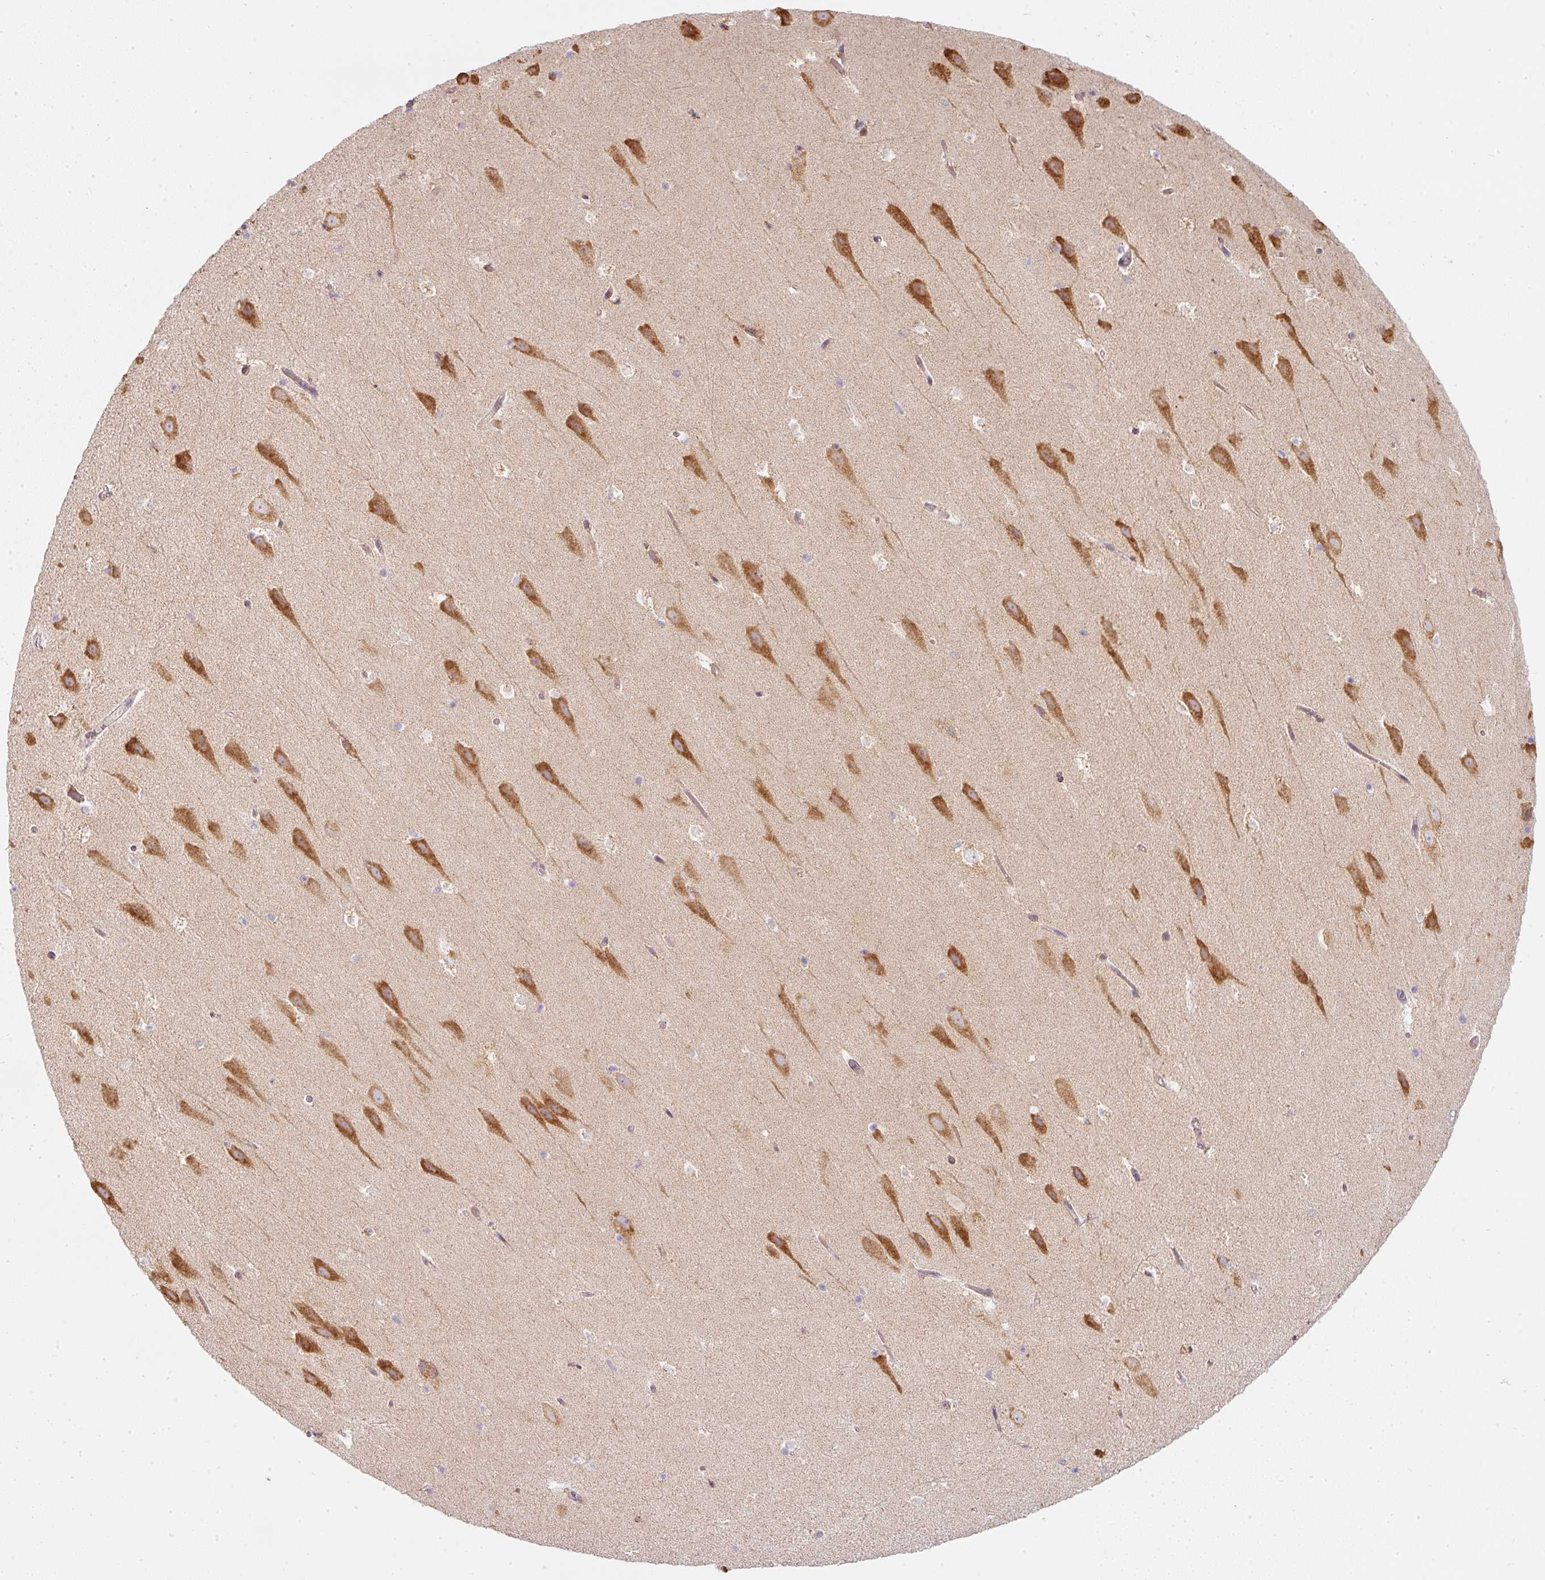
{"staining": {"intensity": "moderate", "quantity": "<25%", "location": "cytoplasmic/membranous"}, "tissue": "hippocampus", "cell_type": "Glial cells", "image_type": "normal", "snomed": [{"axis": "morphology", "description": "Normal tissue, NOS"}, {"axis": "topography", "description": "Hippocampus"}], "caption": "Approximately <25% of glial cells in unremarkable human hippocampus demonstrate moderate cytoplasmic/membranous protein expression as visualized by brown immunohistochemical staining.", "gene": "MORN4", "patient": {"sex": "male", "age": 37}}